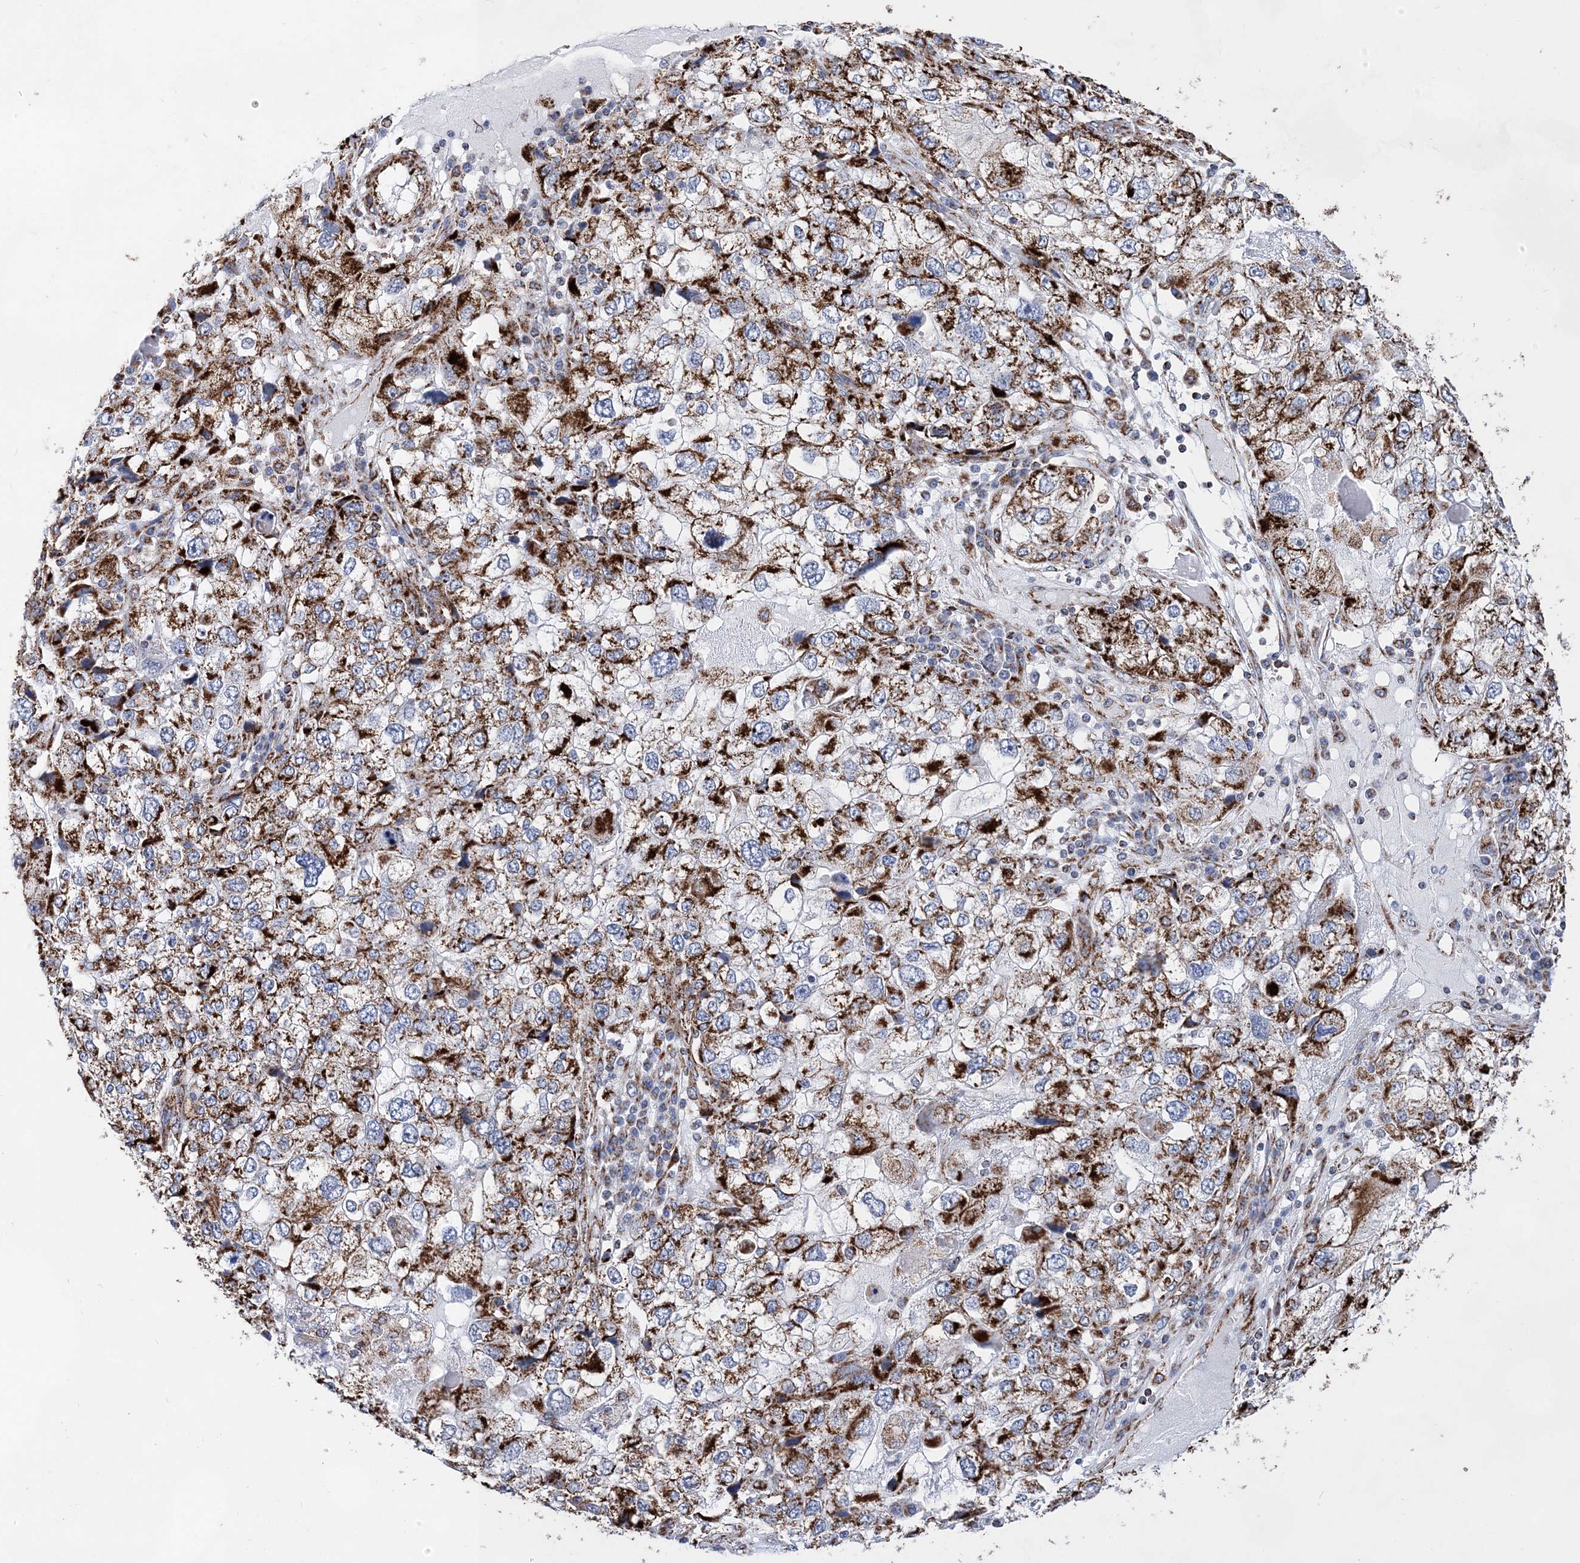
{"staining": {"intensity": "strong", "quantity": ">75%", "location": "cytoplasmic/membranous"}, "tissue": "endometrial cancer", "cell_type": "Tumor cells", "image_type": "cancer", "snomed": [{"axis": "morphology", "description": "Adenocarcinoma, NOS"}, {"axis": "topography", "description": "Endometrium"}], "caption": "Endometrial cancer (adenocarcinoma) tissue exhibits strong cytoplasmic/membranous expression in about >75% of tumor cells, visualized by immunohistochemistry.", "gene": "ACOT9", "patient": {"sex": "female", "age": 49}}